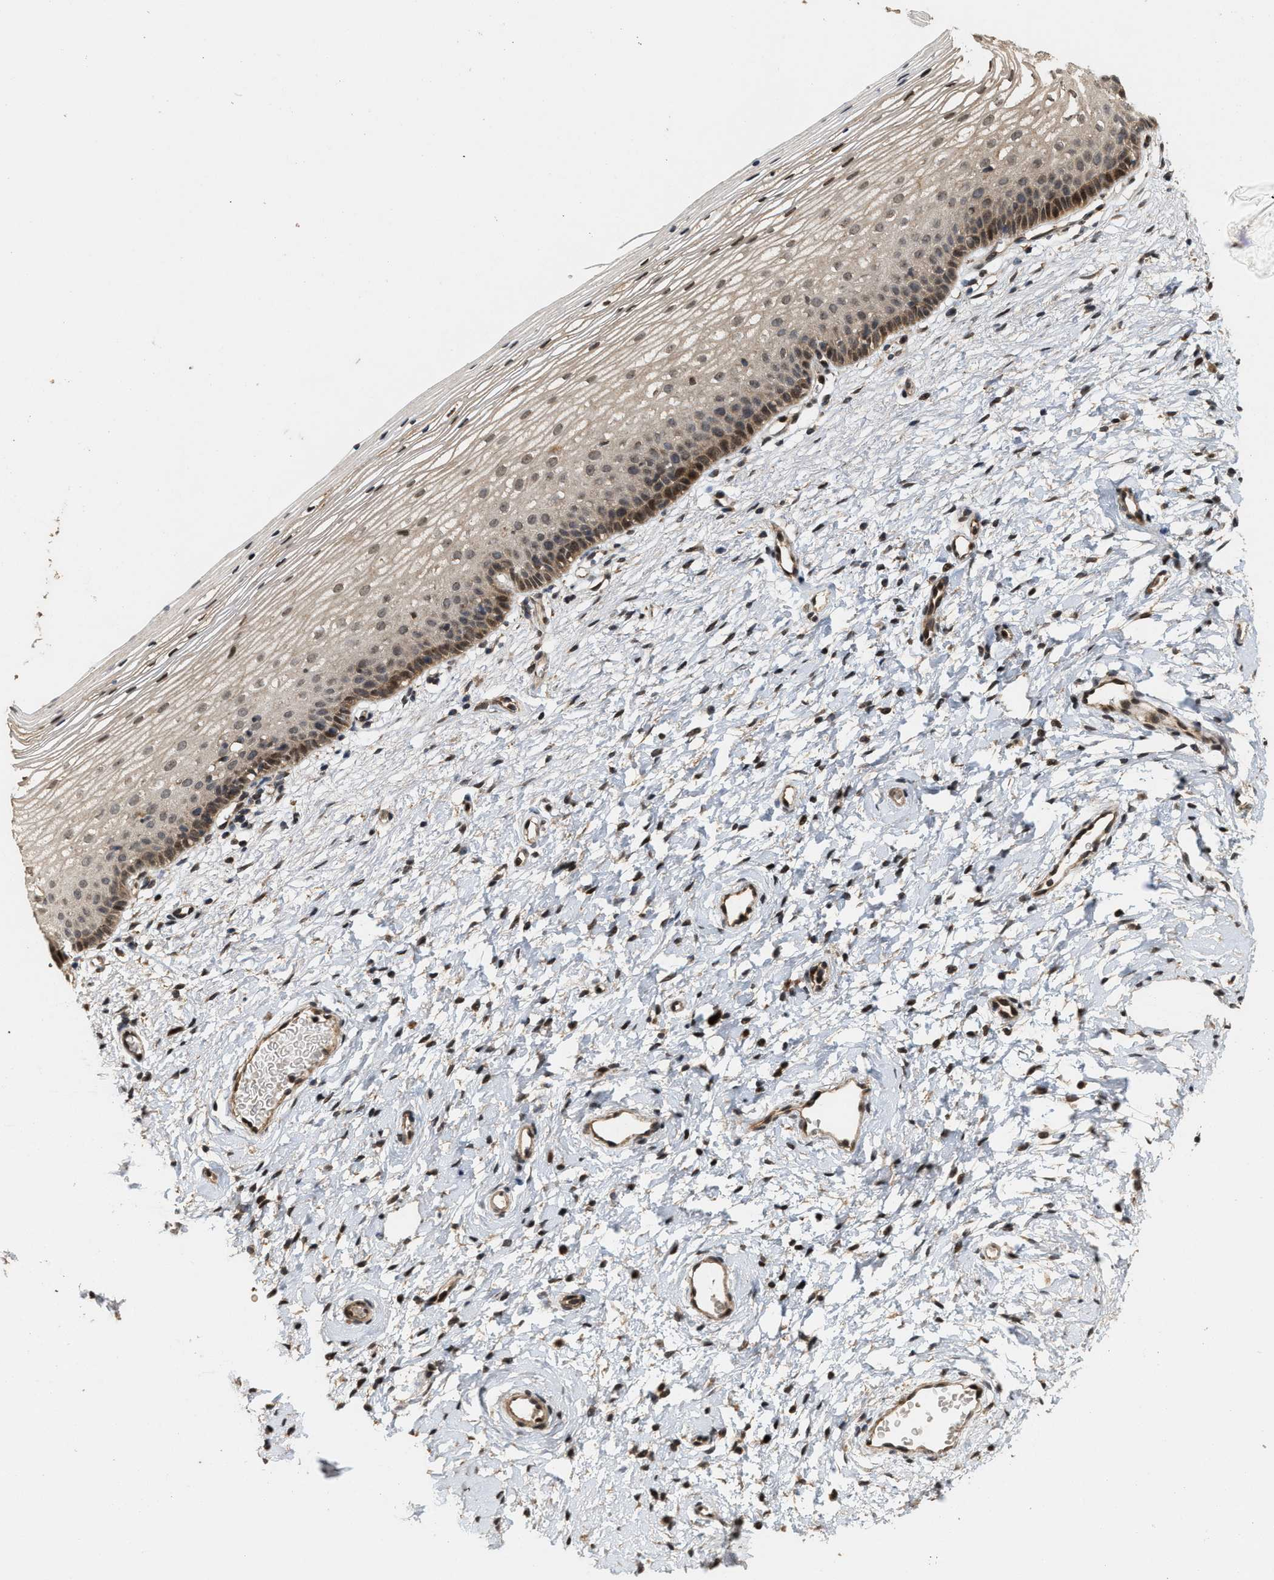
{"staining": {"intensity": "moderate", "quantity": ">75%", "location": "cytoplasmic/membranous,nuclear"}, "tissue": "cervix", "cell_type": "Glandular cells", "image_type": "normal", "snomed": [{"axis": "morphology", "description": "Normal tissue, NOS"}, {"axis": "topography", "description": "Cervix"}], "caption": "Immunohistochemical staining of unremarkable human cervix demonstrates medium levels of moderate cytoplasmic/membranous,nuclear staining in about >75% of glandular cells.", "gene": "ELP2", "patient": {"sex": "female", "age": 72}}